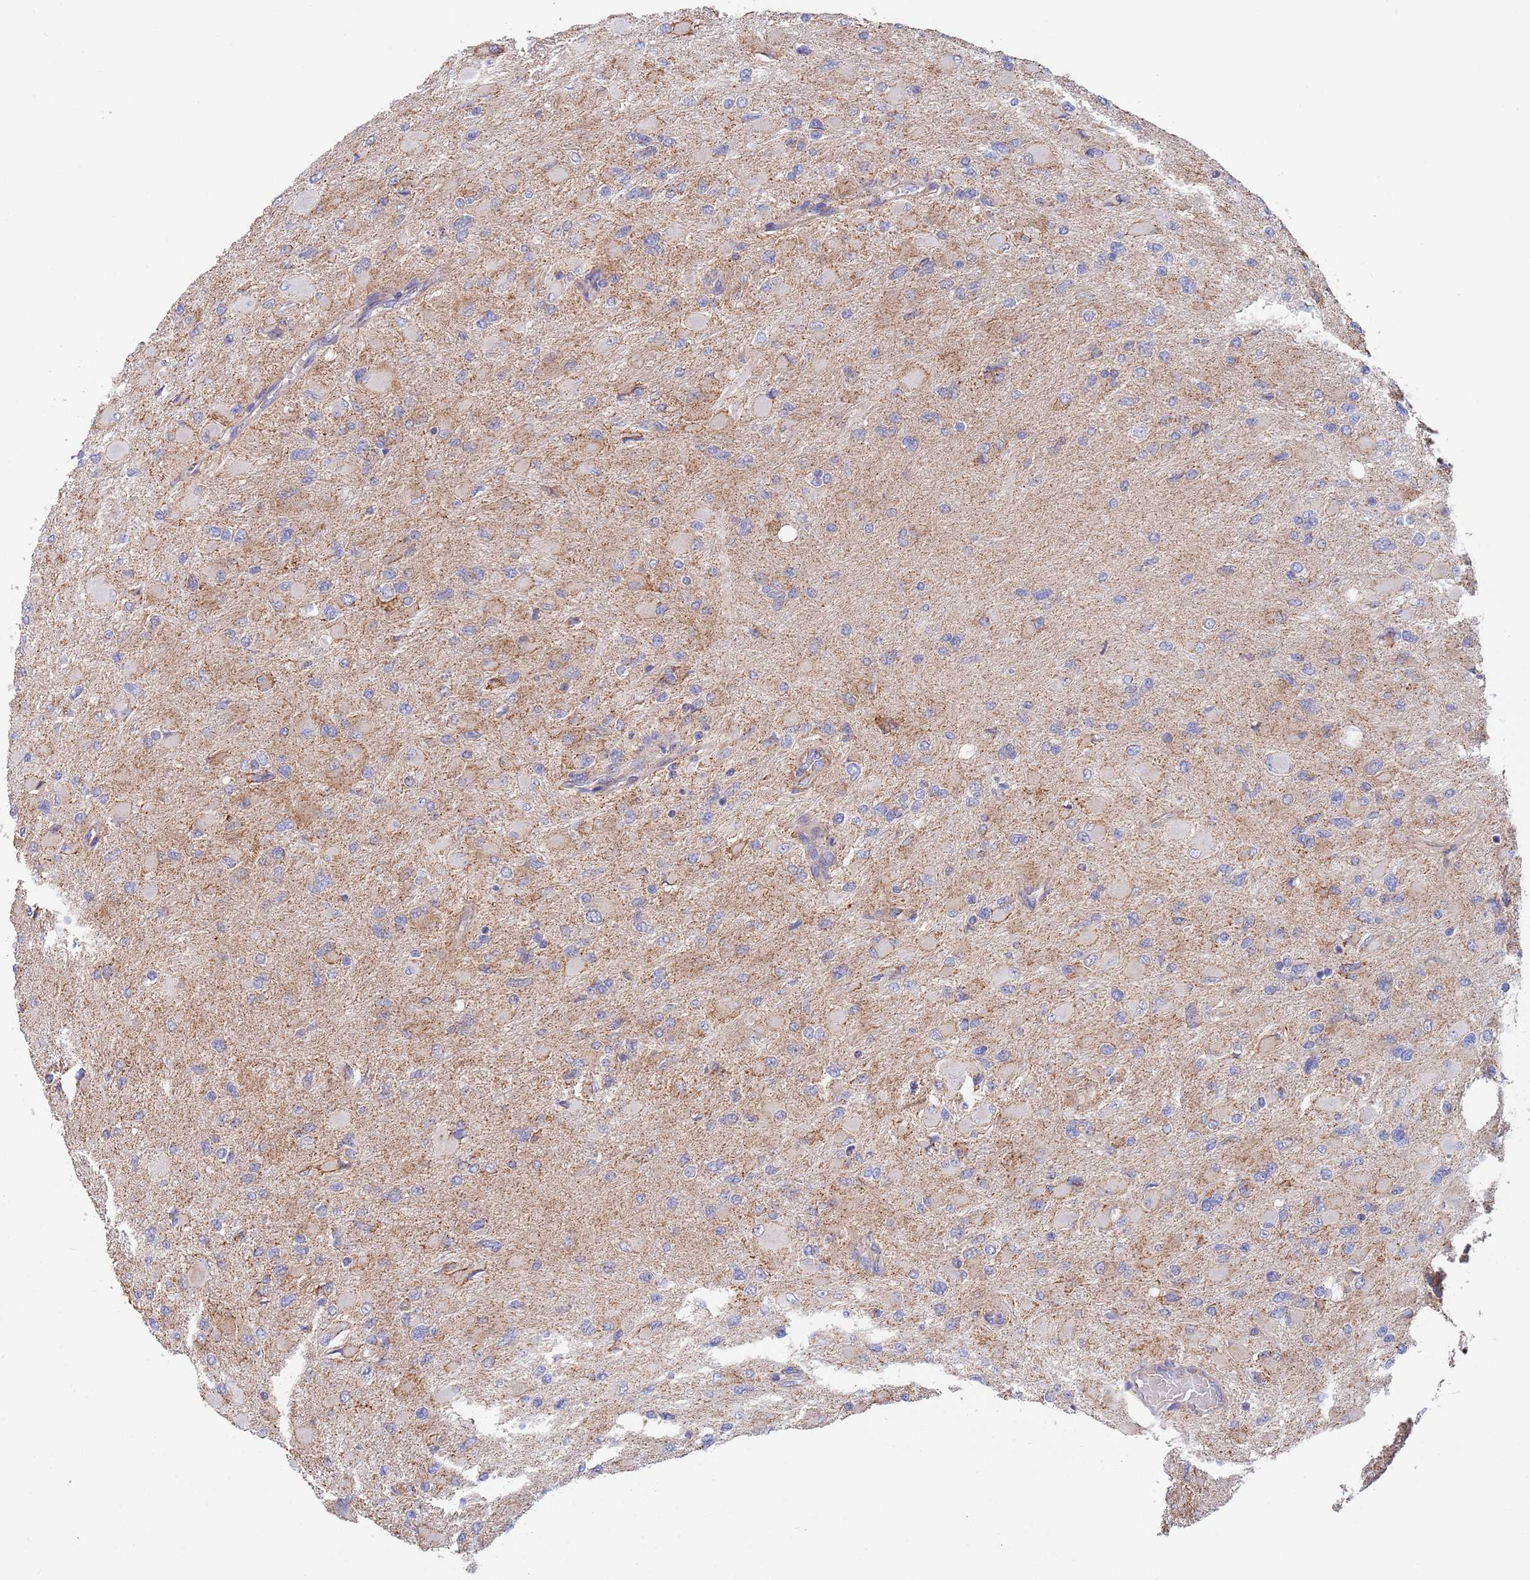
{"staining": {"intensity": "weak", "quantity": "<25%", "location": "cytoplasmic/membranous"}, "tissue": "glioma", "cell_type": "Tumor cells", "image_type": "cancer", "snomed": [{"axis": "morphology", "description": "Glioma, malignant, High grade"}, {"axis": "topography", "description": "Cerebral cortex"}], "caption": "Tumor cells are negative for brown protein staining in high-grade glioma (malignant). (Brightfield microscopy of DAB (3,3'-diaminobenzidine) IHC at high magnification).", "gene": "PWWP3A", "patient": {"sex": "female", "age": 36}}